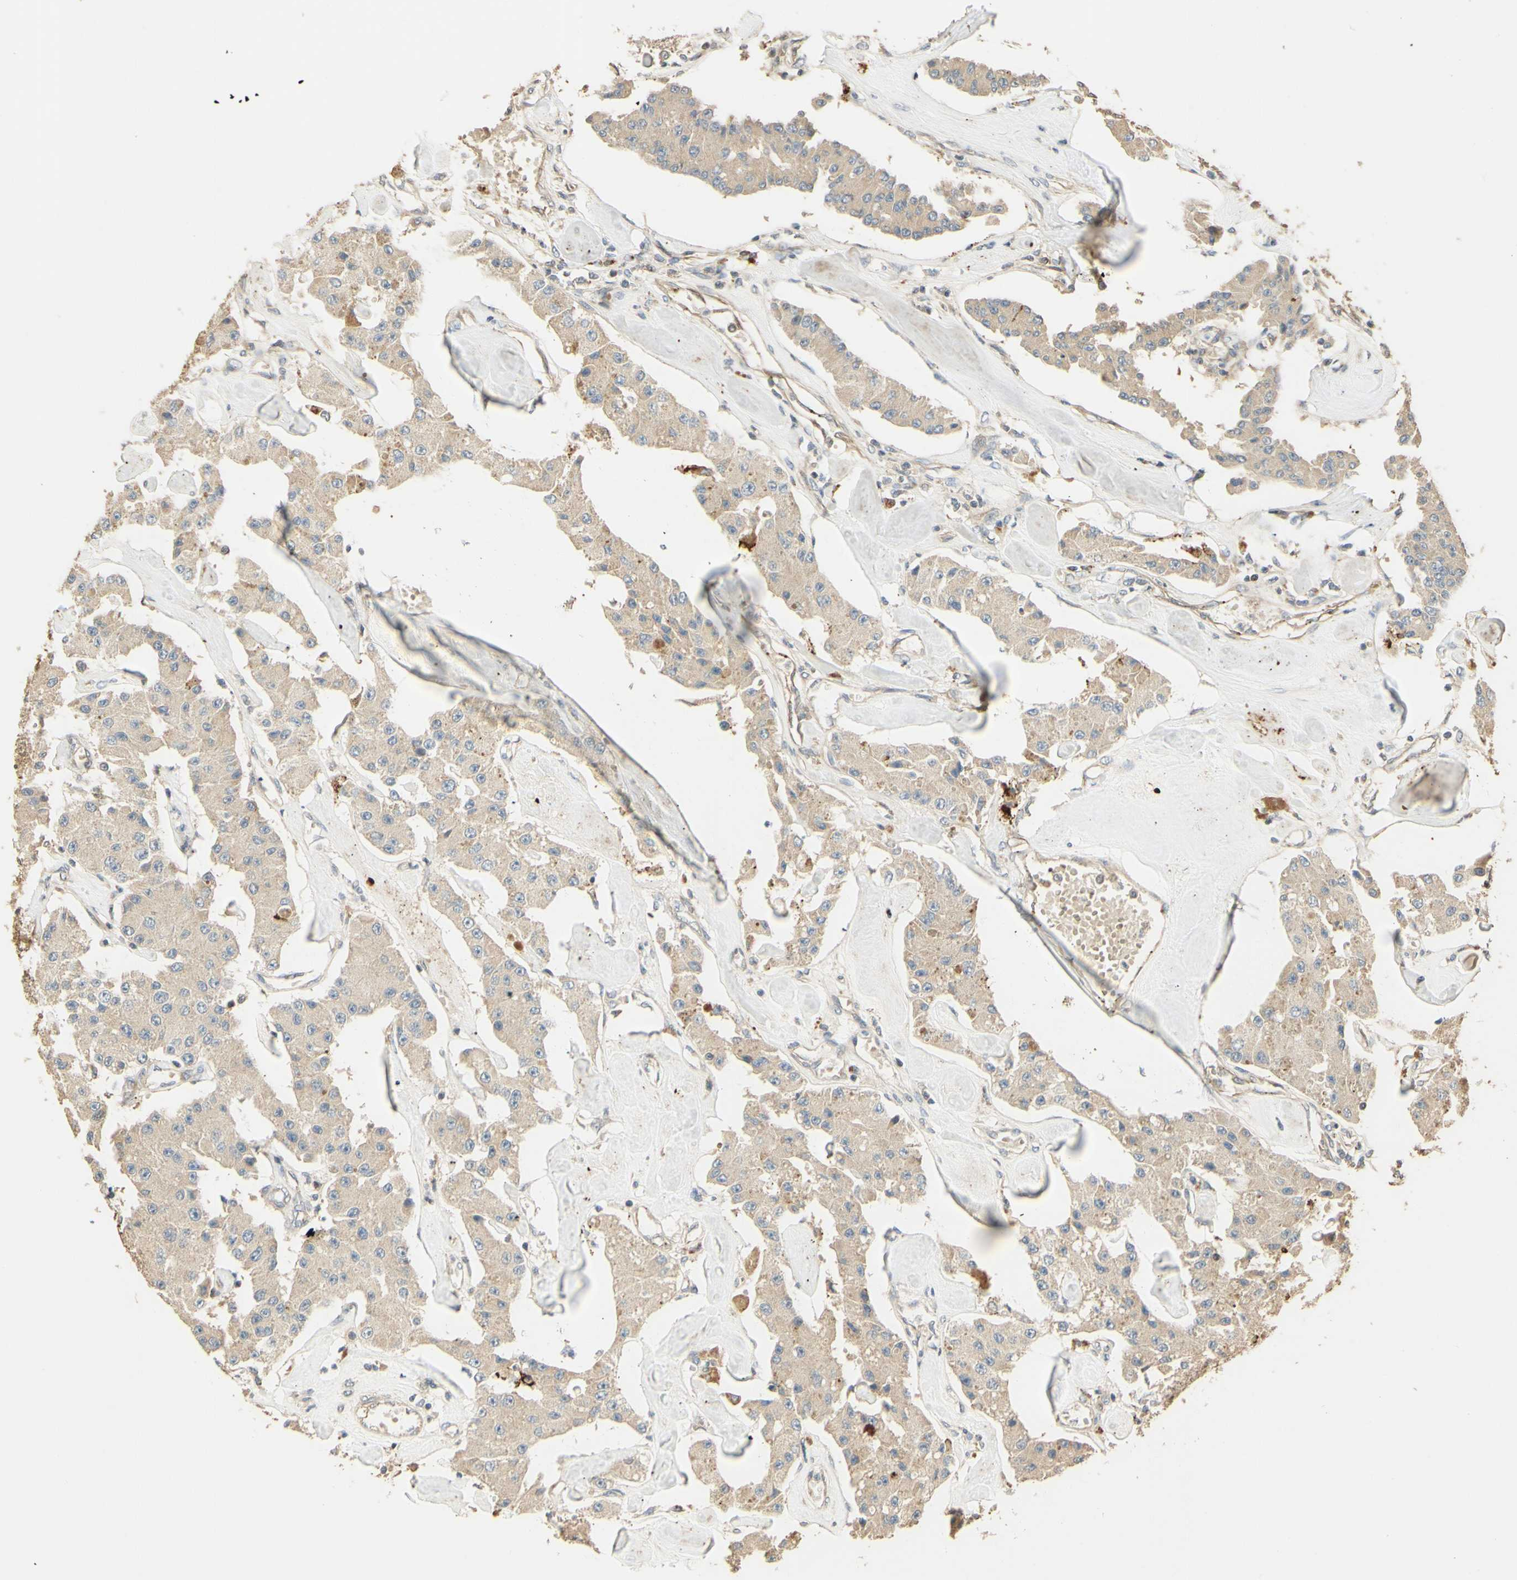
{"staining": {"intensity": "weak", "quantity": ">75%", "location": "cytoplasmic/membranous"}, "tissue": "carcinoid", "cell_type": "Tumor cells", "image_type": "cancer", "snomed": [{"axis": "morphology", "description": "Carcinoid, malignant, NOS"}, {"axis": "topography", "description": "Pancreas"}], "caption": "Carcinoid stained with DAB immunohistochemistry exhibits low levels of weak cytoplasmic/membranous staining in about >75% of tumor cells.", "gene": "AGER", "patient": {"sex": "male", "age": 41}}